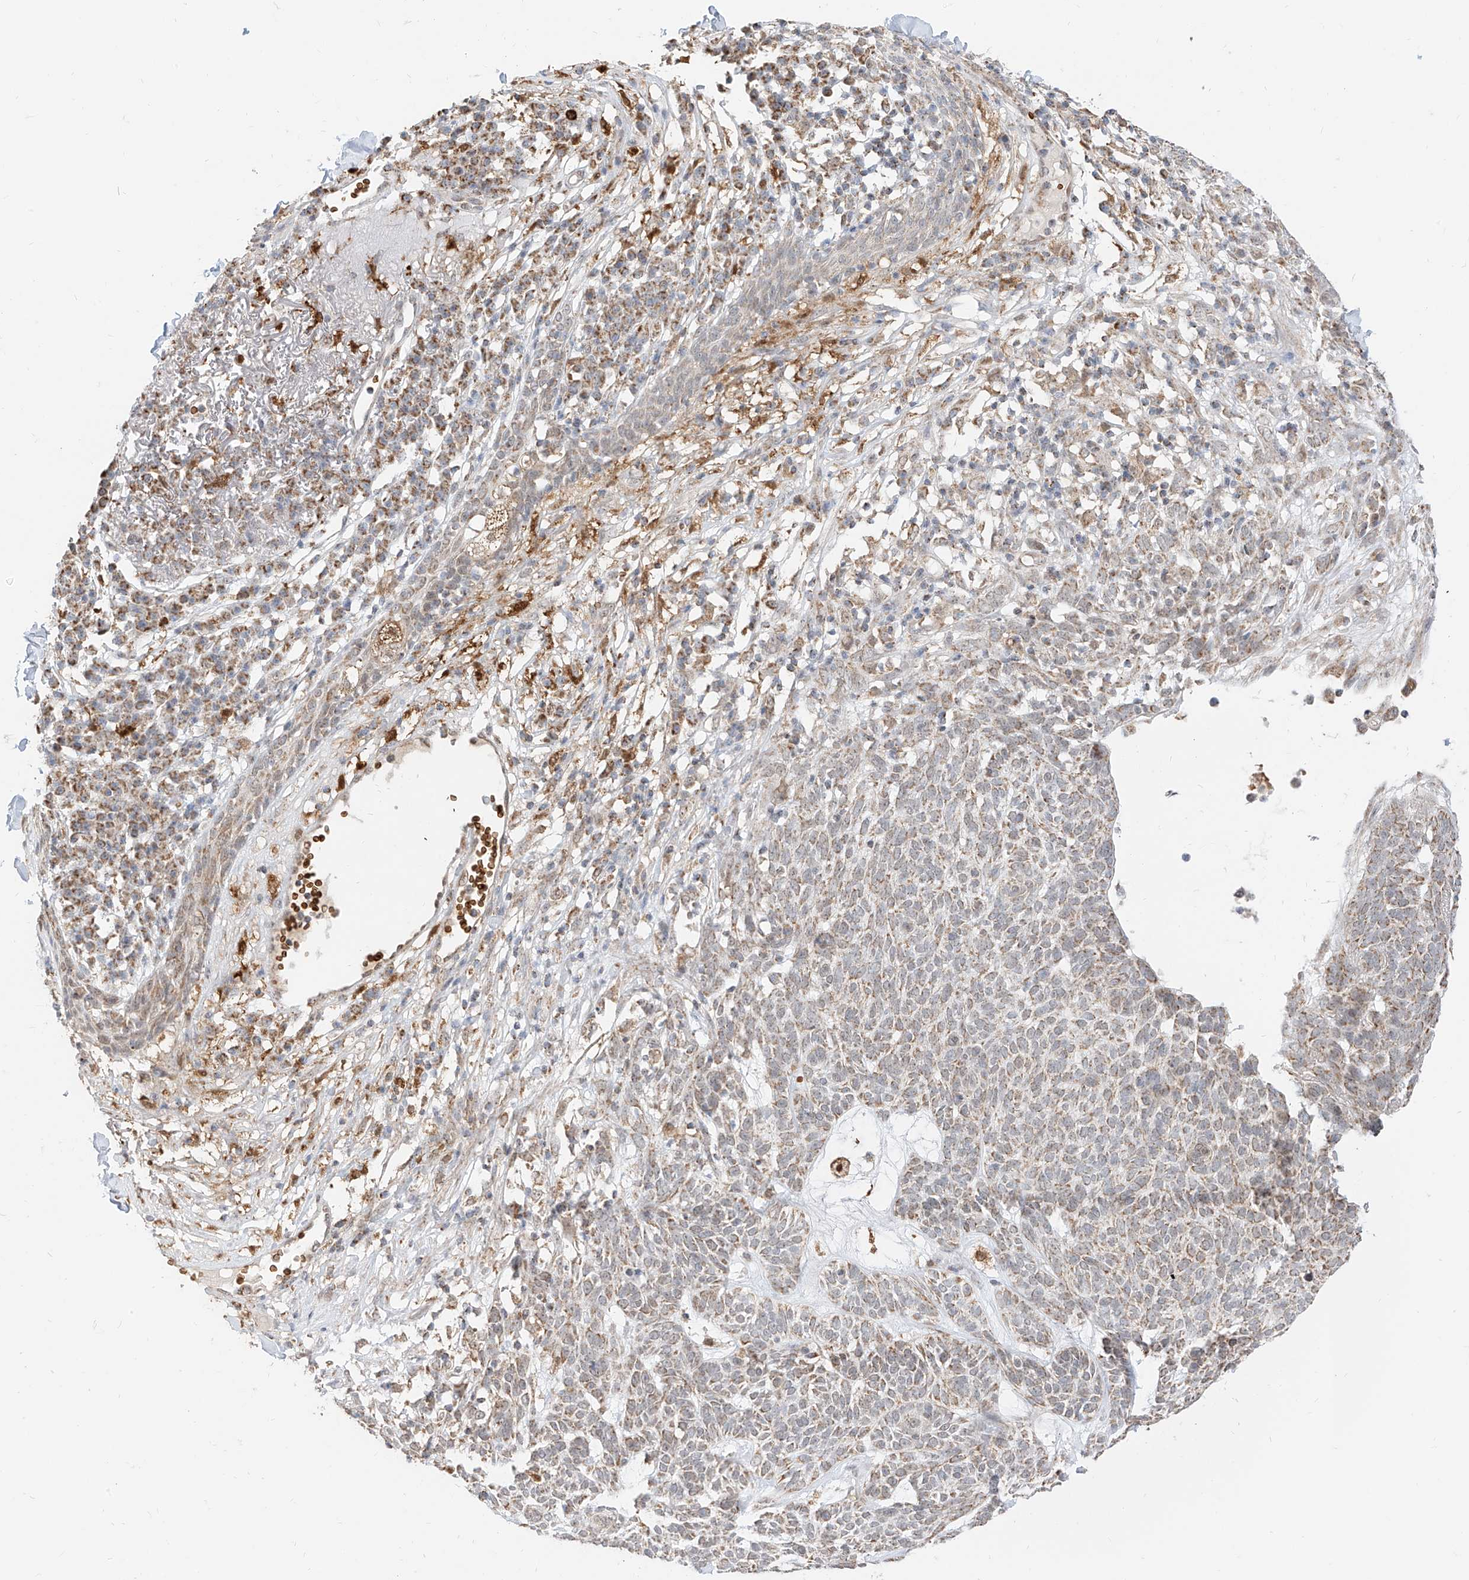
{"staining": {"intensity": "weak", "quantity": ">75%", "location": "cytoplasmic/membranous"}, "tissue": "skin cancer", "cell_type": "Tumor cells", "image_type": "cancer", "snomed": [{"axis": "morphology", "description": "Squamous cell carcinoma, NOS"}, {"axis": "topography", "description": "Skin"}], "caption": "A photomicrograph of human squamous cell carcinoma (skin) stained for a protein displays weak cytoplasmic/membranous brown staining in tumor cells.", "gene": "MTUS2", "patient": {"sex": "female", "age": 90}}